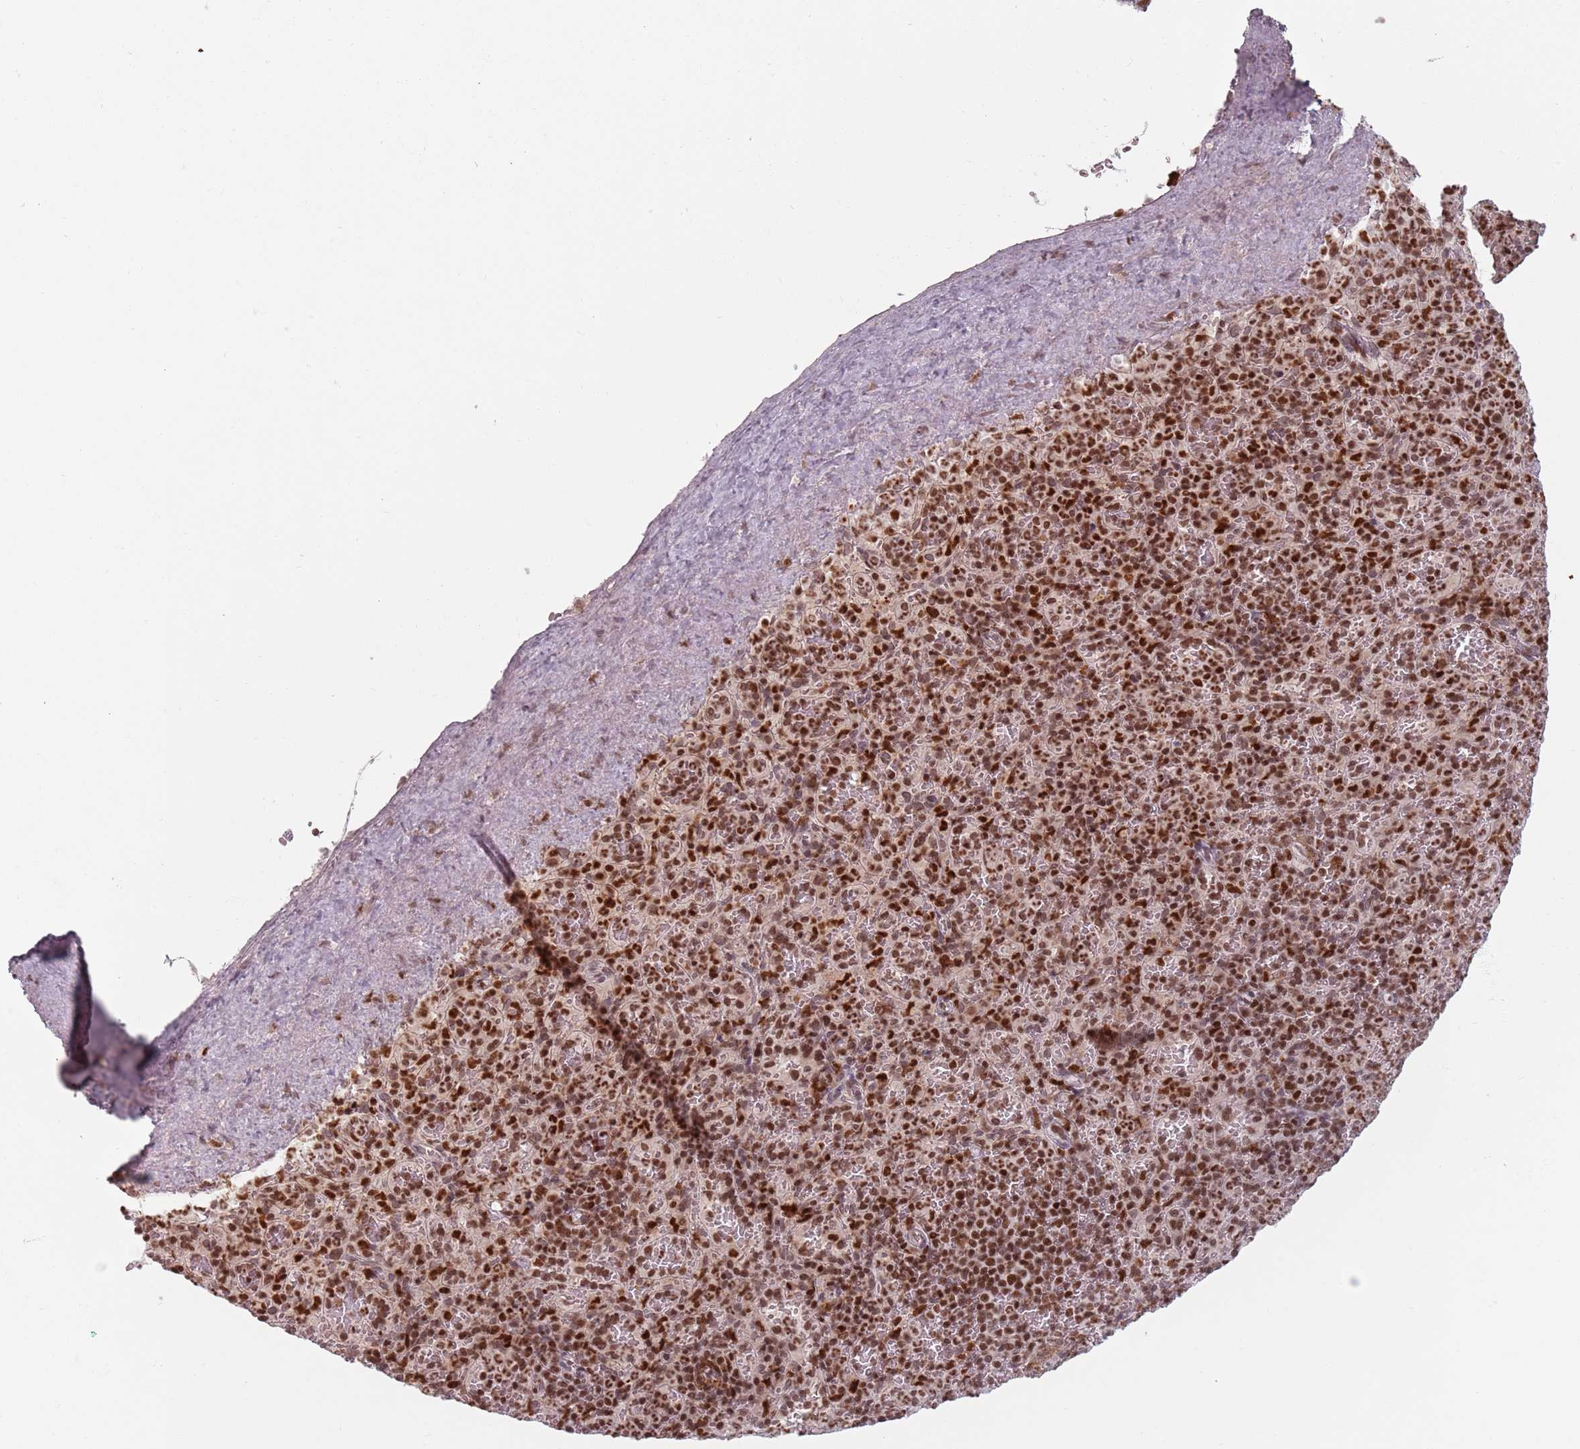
{"staining": {"intensity": "strong", "quantity": "25%-75%", "location": "nuclear"}, "tissue": "spleen", "cell_type": "Cells in red pulp", "image_type": "normal", "snomed": [{"axis": "morphology", "description": "Normal tissue, NOS"}, {"axis": "topography", "description": "Spleen"}], "caption": "IHC (DAB) staining of benign human spleen reveals strong nuclear protein staining in about 25%-75% of cells in red pulp.", "gene": "NUP50", "patient": {"sex": "female", "age": 74}}